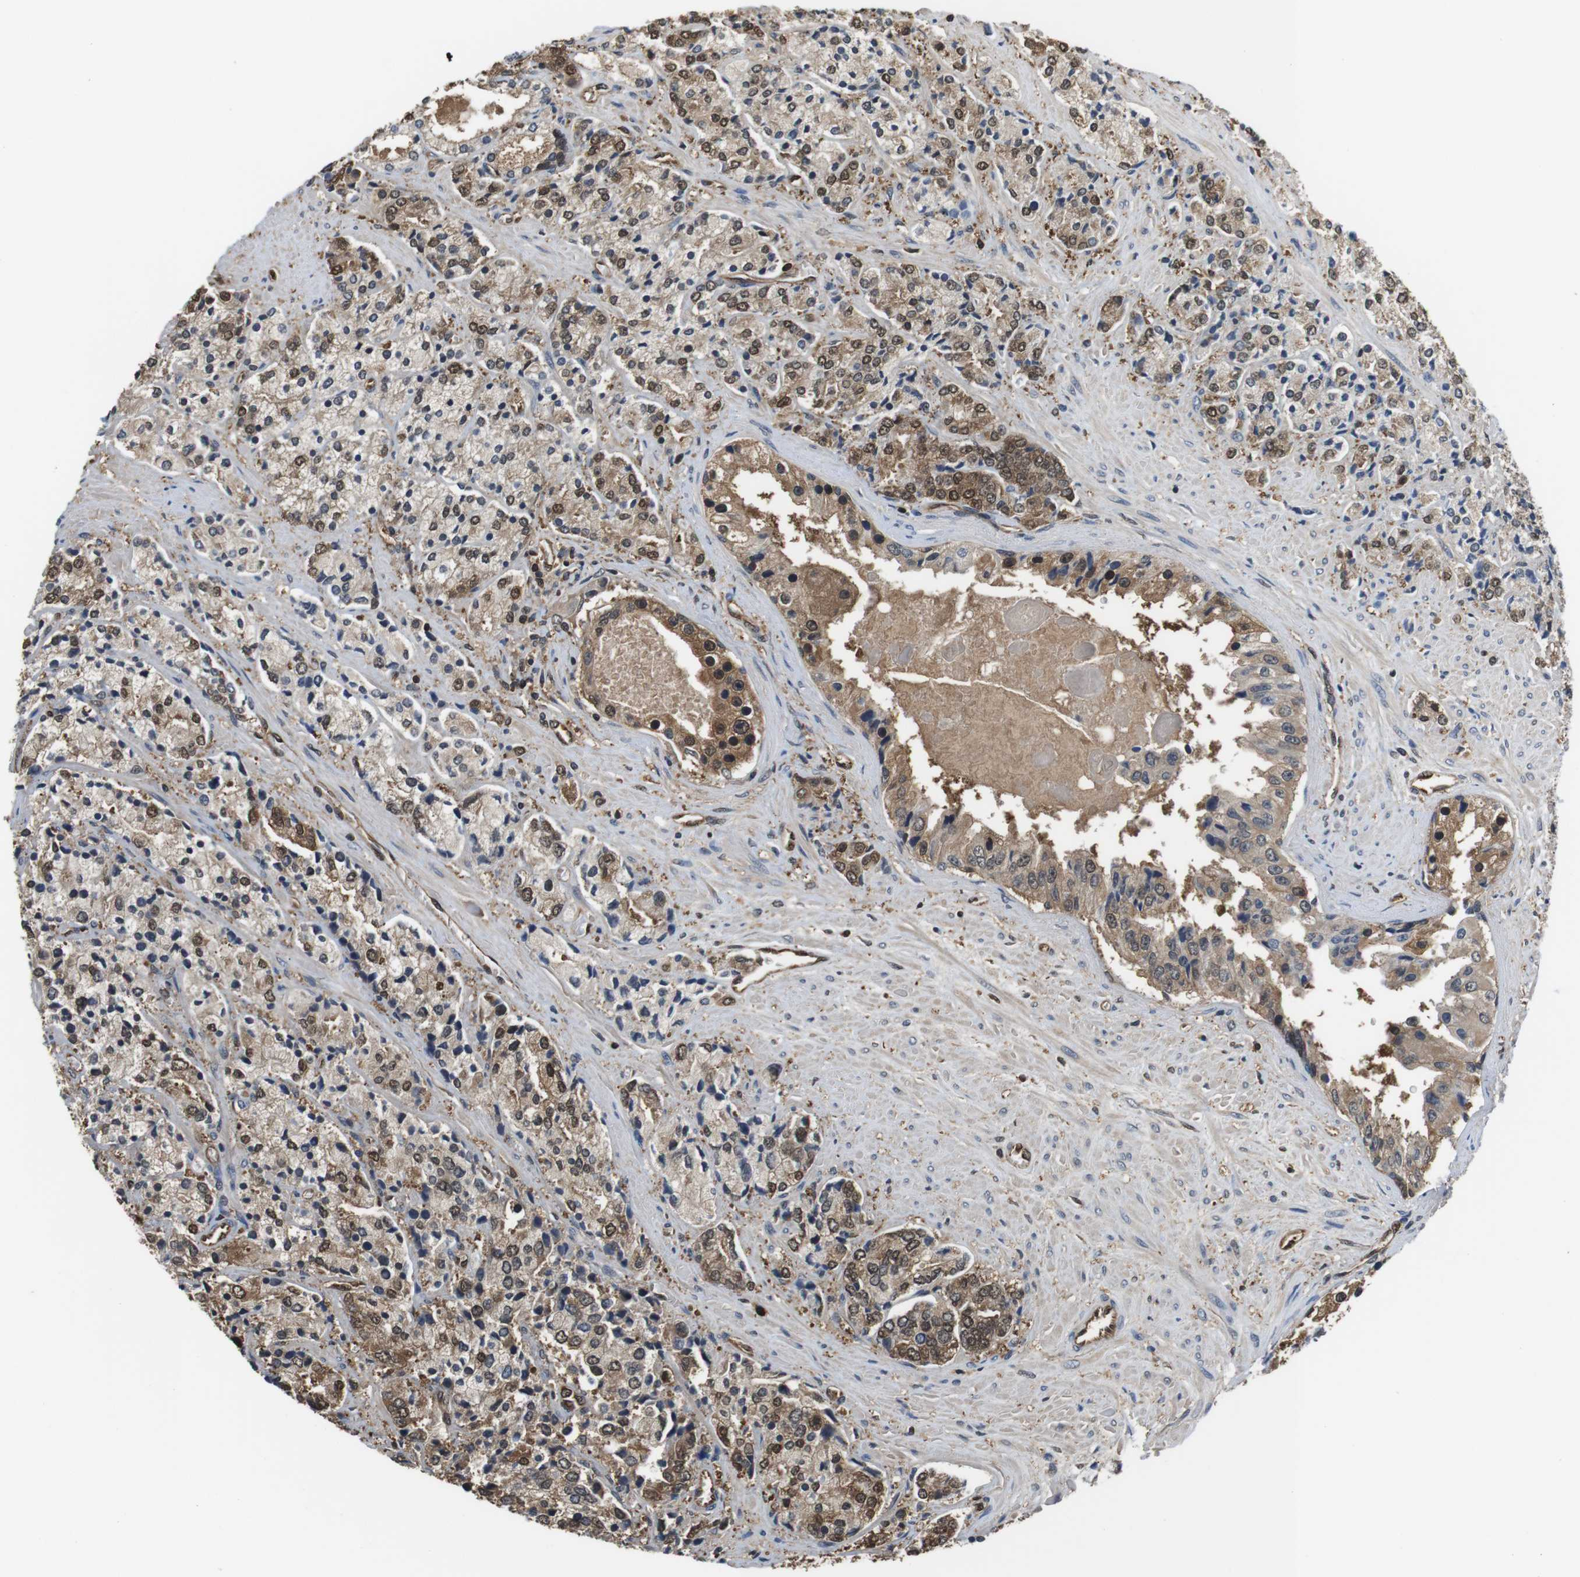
{"staining": {"intensity": "moderate", "quantity": "25%-75%", "location": "cytoplasmic/membranous,nuclear"}, "tissue": "prostate cancer", "cell_type": "Tumor cells", "image_type": "cancer", "snomed": [{"axis": "morphology", "description": "Adenocarcinoma, High grade"}, {"axis": "topography", "description": "Prostate"}], "caption": "Human prostate cancer (high-grade adenocarcinoma) stained with a brown dye displays moderate cytoplasmic/membranous and nuclear positive staining in approximately 25%-75% of tumor cells.", "gene": "LDHA", "patient": {"sex": "male", "age": 71}}